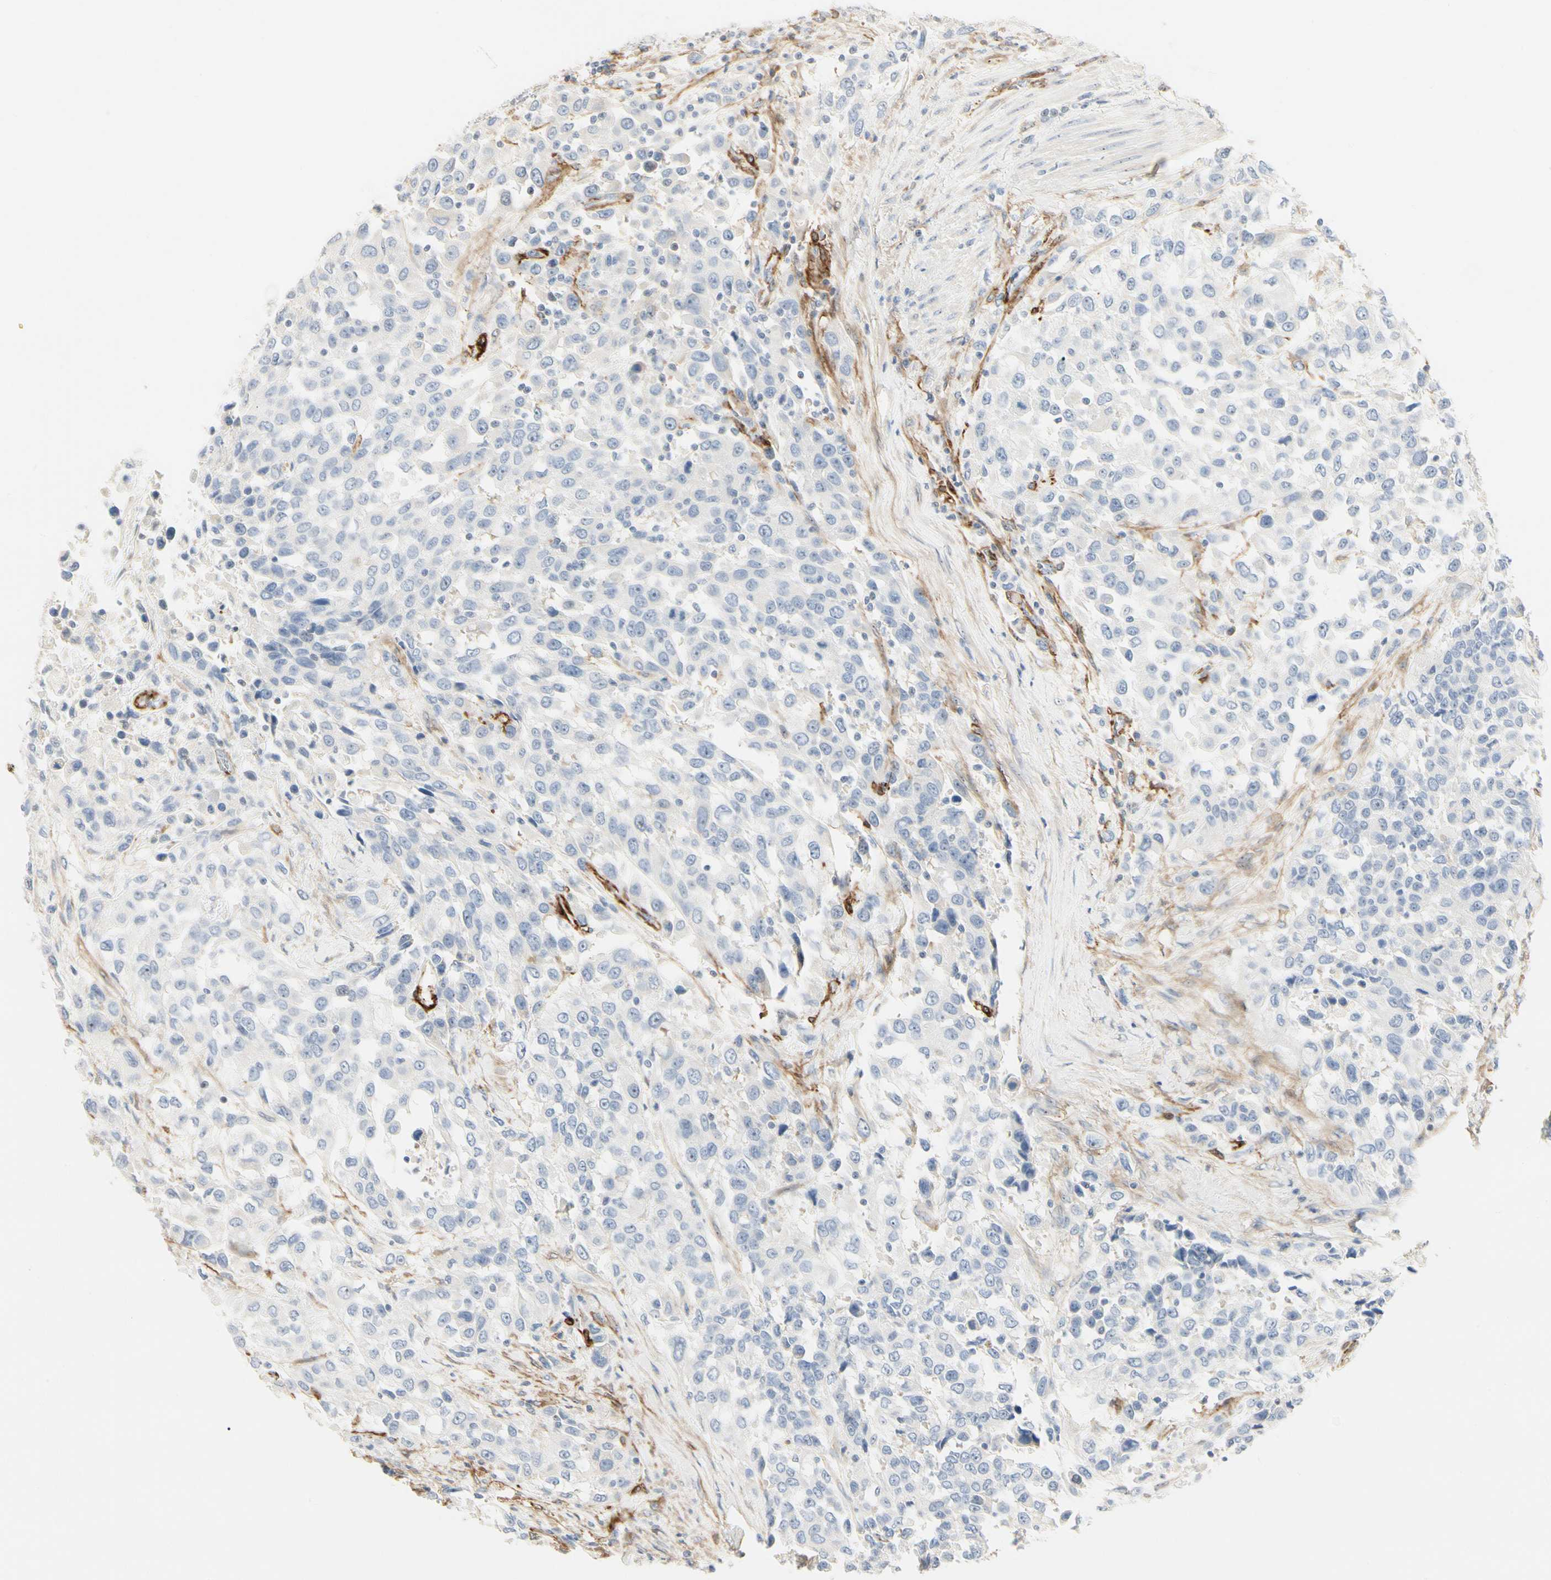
{"staining": {"intensity": "negative", "quantity": "none", "location": "none"}, "tissue": "urothelial cancer", "cell_type": "Tumor cells", "image_type": "cancer", "snomed": [{"axis": "morphology", "description": "Urothelial carcinoma, High grade"}, {"axis": "topography", "description": "Urinary bladder"}], "caption": "DAB immunohistochemical staining of human urothelial cancer demonstrates no significant staining in tumor cells. The staining is performed using DAB (3,3'-diaminobenzidine) brown chromogen with nuclei counter-stained in using hematoxylin.", "gene": "GGT5", "patient": {"sex": "female", "age": 80}}